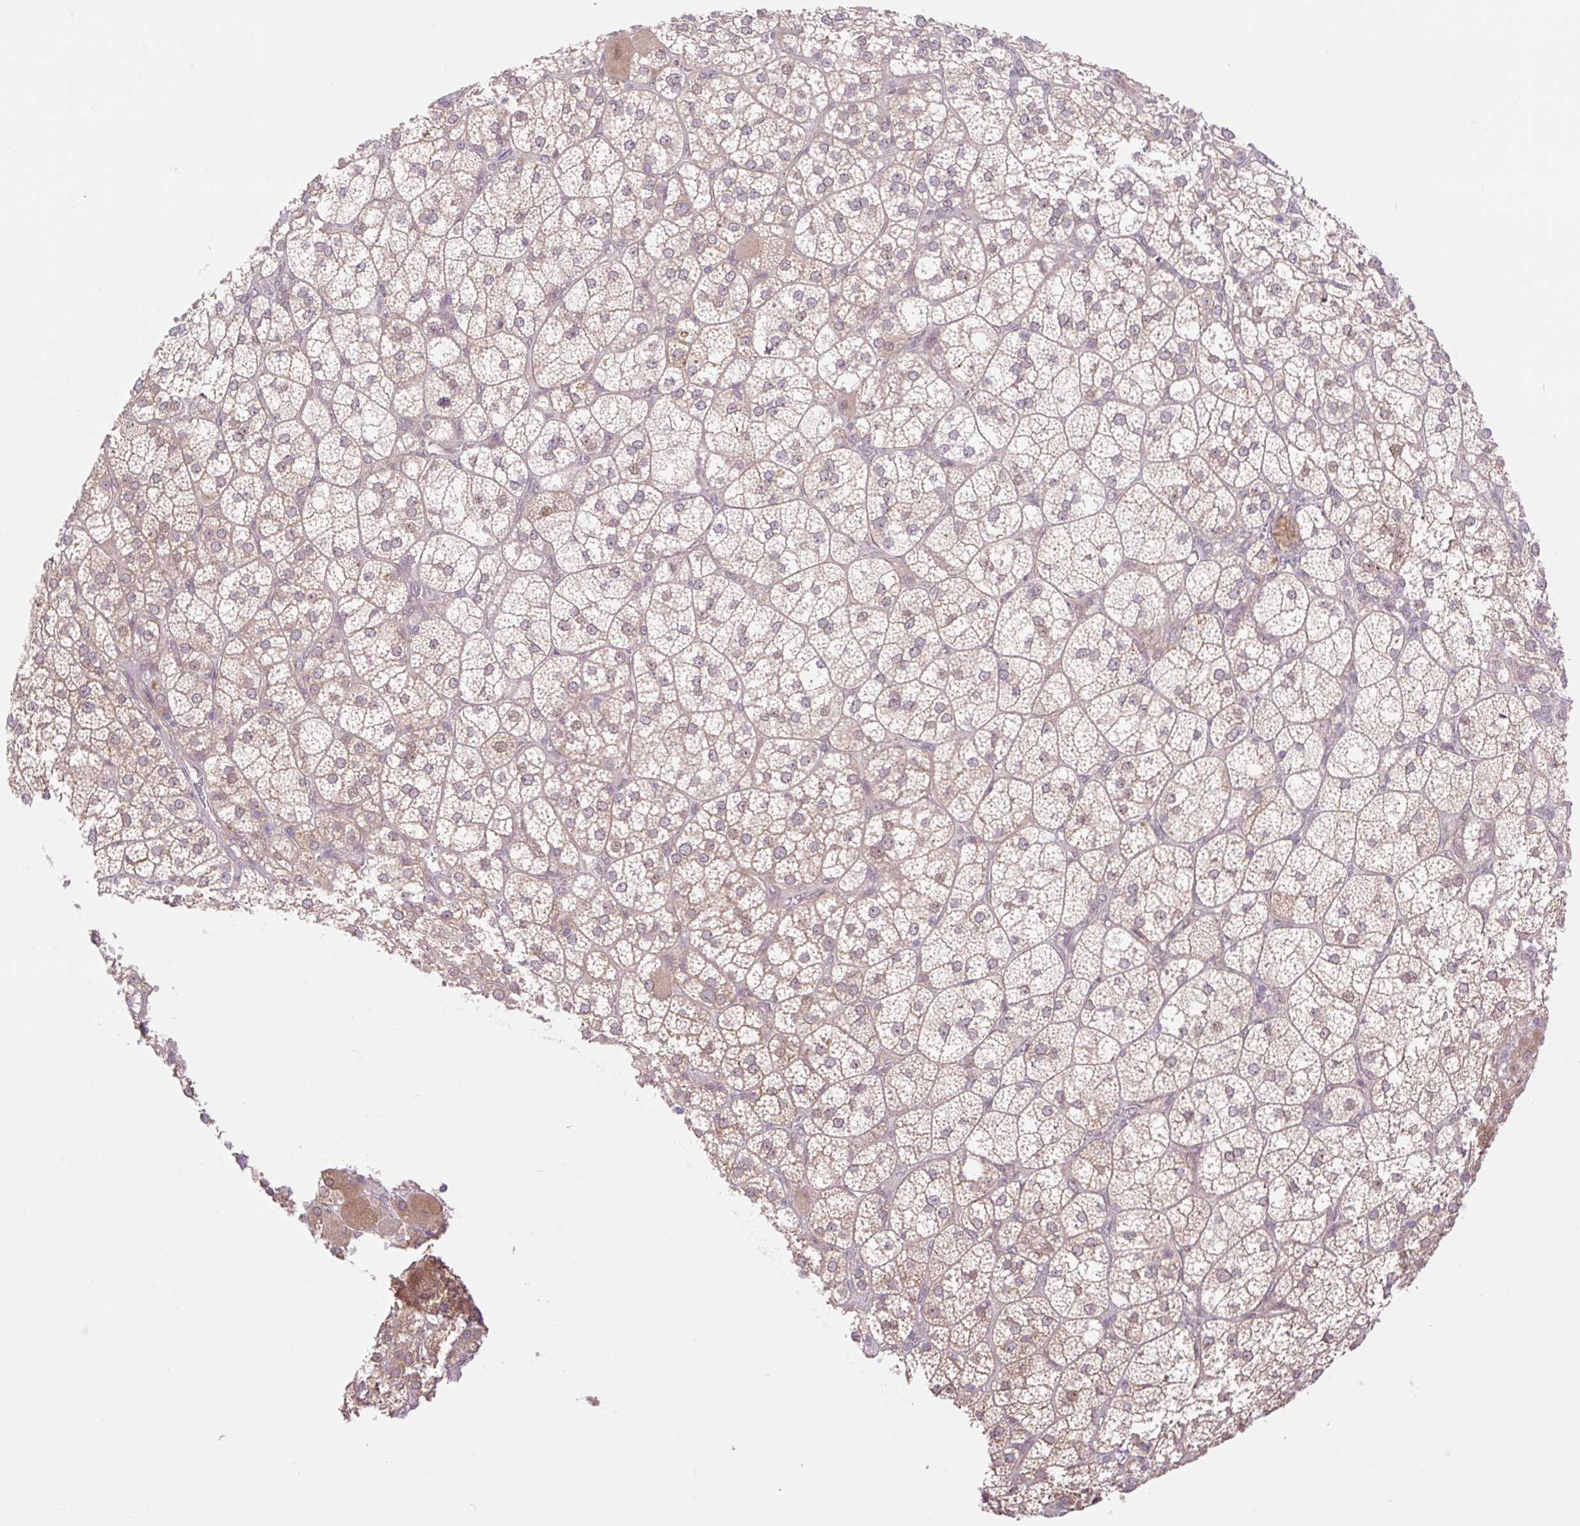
{"staining": {"intensity": "moderate", "quantity": "25%-75%", "location": "cytoplasmic/membranous,nuclear"}, "tissue": "adrenal gland", "cell_type": "Glandular cells", "image_type": "normal", "snomed": [{"axis": "morphology", "description": "Normal tissue, NOS"}, {"axis": "topography", "description": "Adrenal gland"}], "caption": "IHC histopathology image of unremarkable human adrenal gland stained for a protein (brown), which reveals medium levels of moderate cytoplasmic/membranous,nuclear expression in approximately 25%-75% of glandular cells.", "gene": "VPS25", "patient": {"sex": "female", "age": 60}}